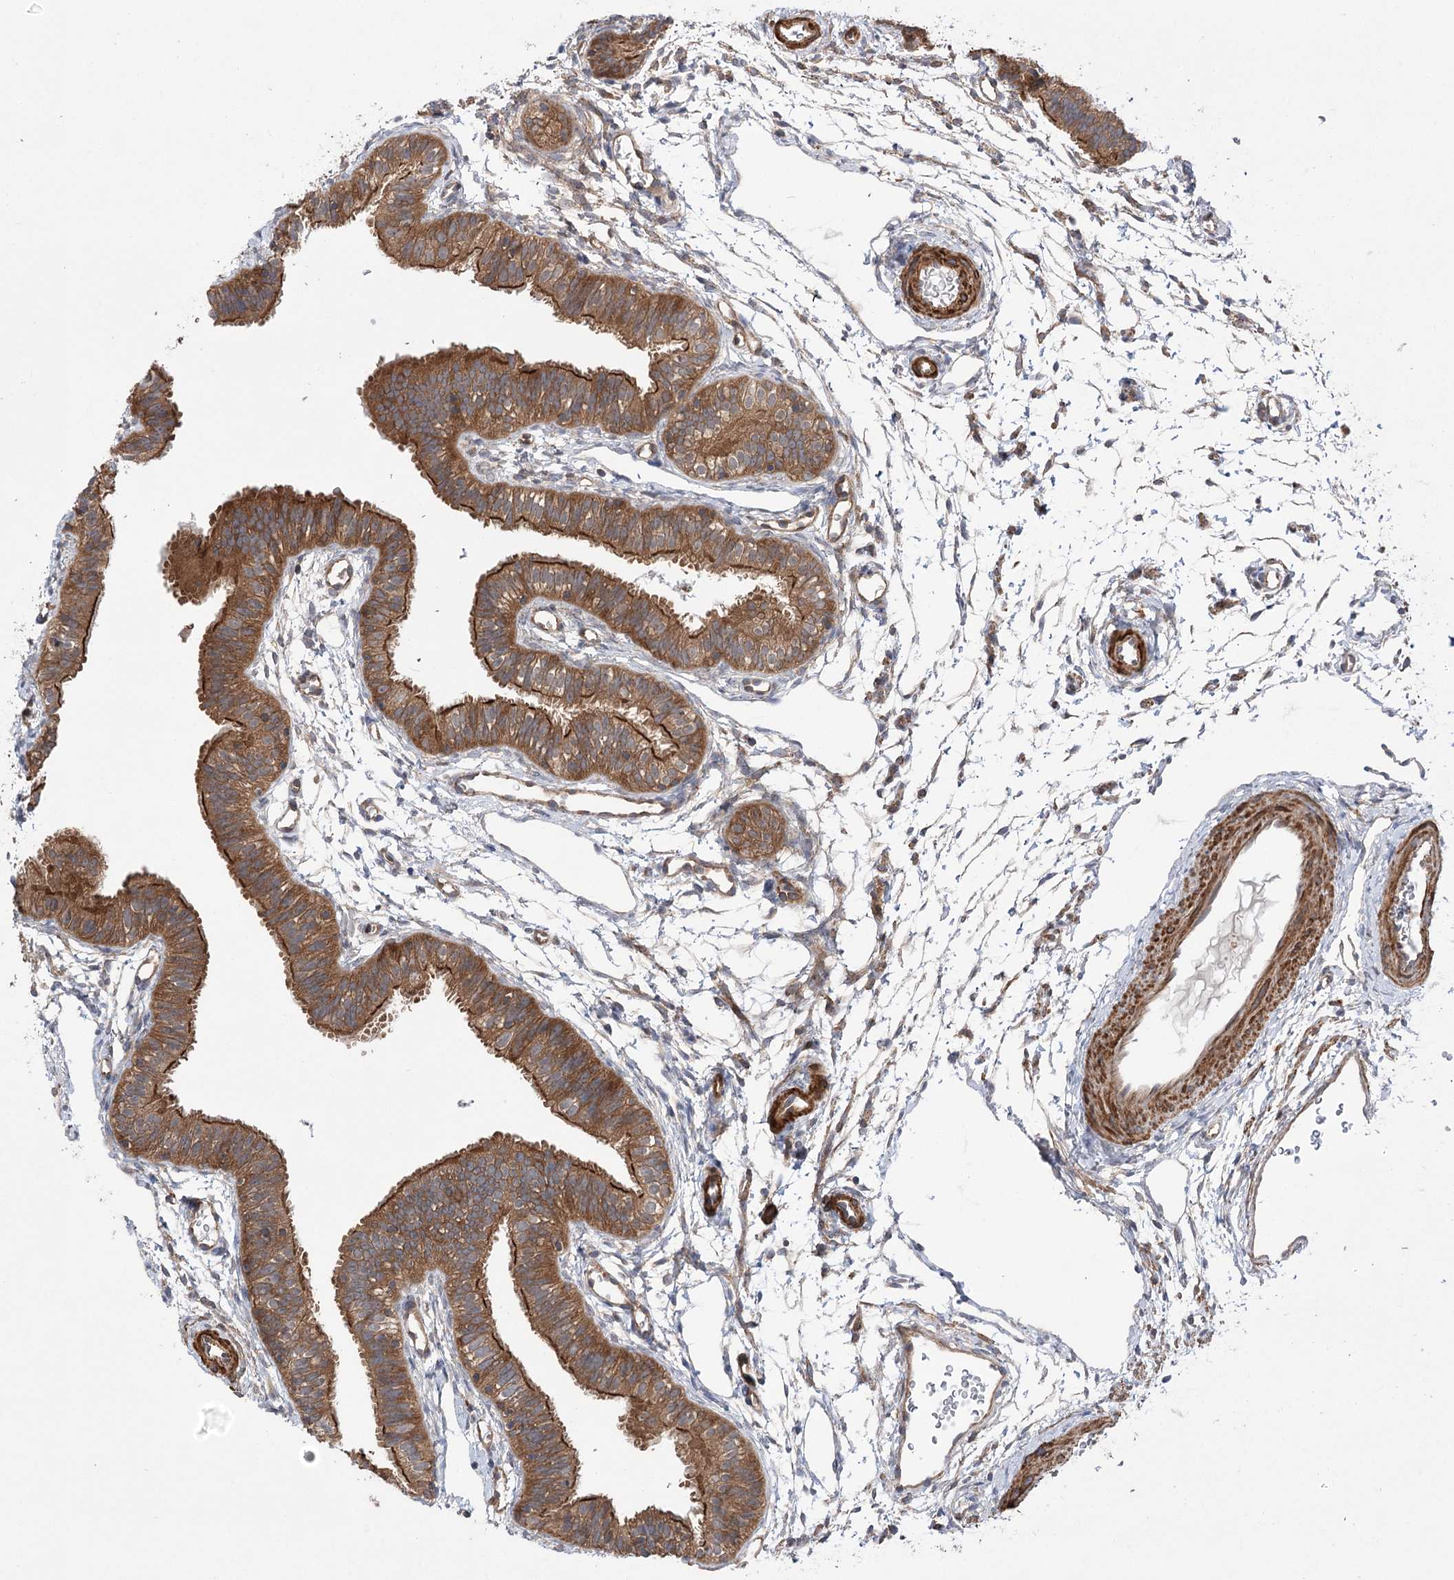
{"staining": {"intensity": "moderate", "quantity": ">75%", "location": "cytoplasmic/membranous"}, "tissue": "fallopian tube", "cell_type": "Glandular cells", "image_type": "normal", "snomed": [{"axis": "morphology", "description": "Normal tissue, NOS"}, {"axis": "topography", "description": "Fallopian tube"}], "caption": "Immunohistochemistry micrograph of normal human fallopian tube stained for a protein (brown), which reveals medium levels of moderate cytoplasmic/membranous expression in approximately >75% of glandular cells.", "gene": "VPS37B", "patient": {"sex": "female", "age": 35}}